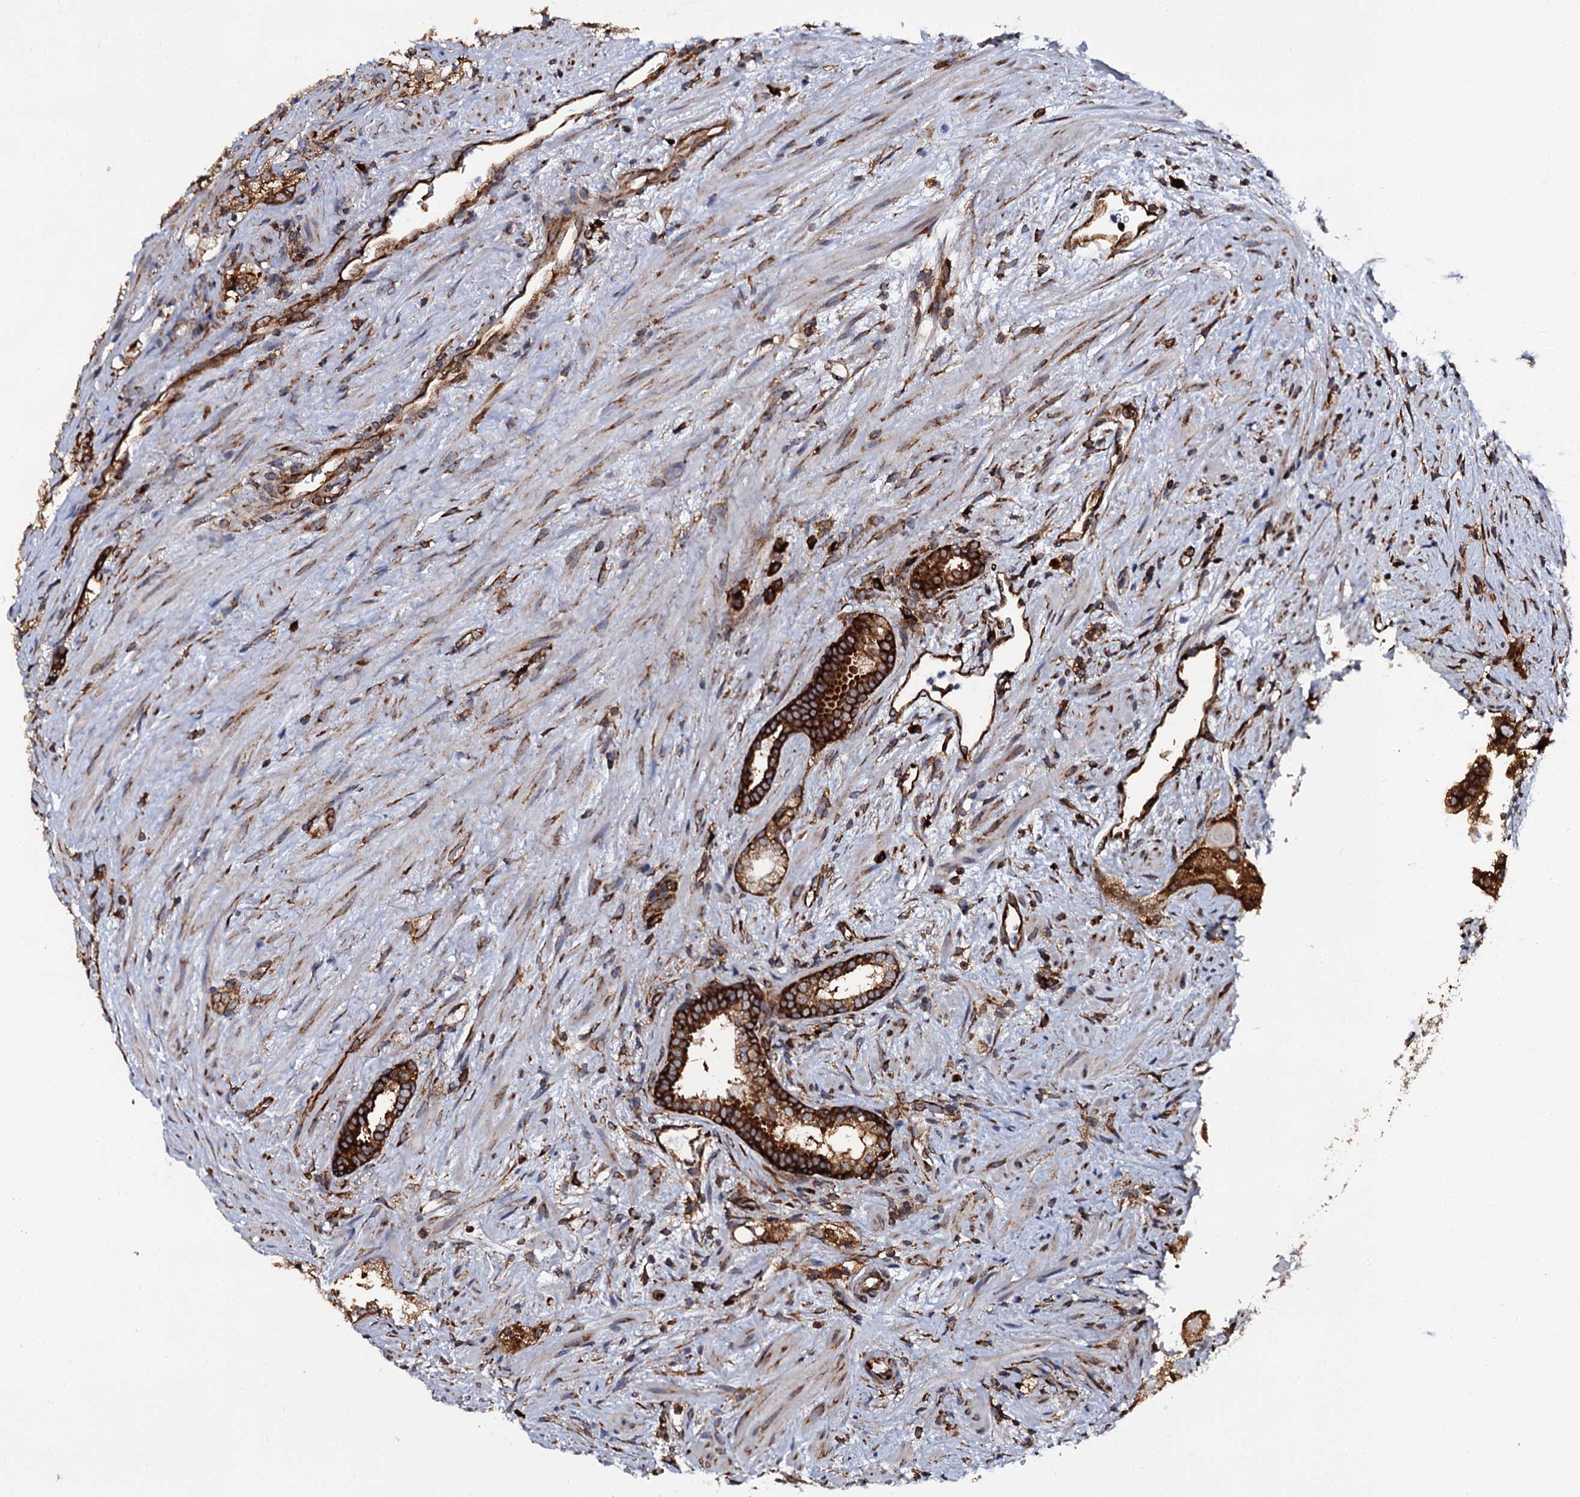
{"staining": {"intensity": "strong", "quantity": ">75%", "location": "cytoplasmic/membranous,nuclear"}, "tissue": "prostate cancer", "cell_type": "Tumor cells", "image_type": "cancer", "snomed": [{"axis": "morphology", "description": "Adenocarcinoma, High grade"}, {"axis": "topography", "description": "Prostate"}], "caption": "Human adenocarcinoma (high-grade) (prostate) stained for a protein (brown) reveals strong cytoplasmic/membranous and nuclear positive positivity in approximately >75% of tumor cells.", "gene": "SPTY2D1", "patient": {"sex": "male", "age": 64}}